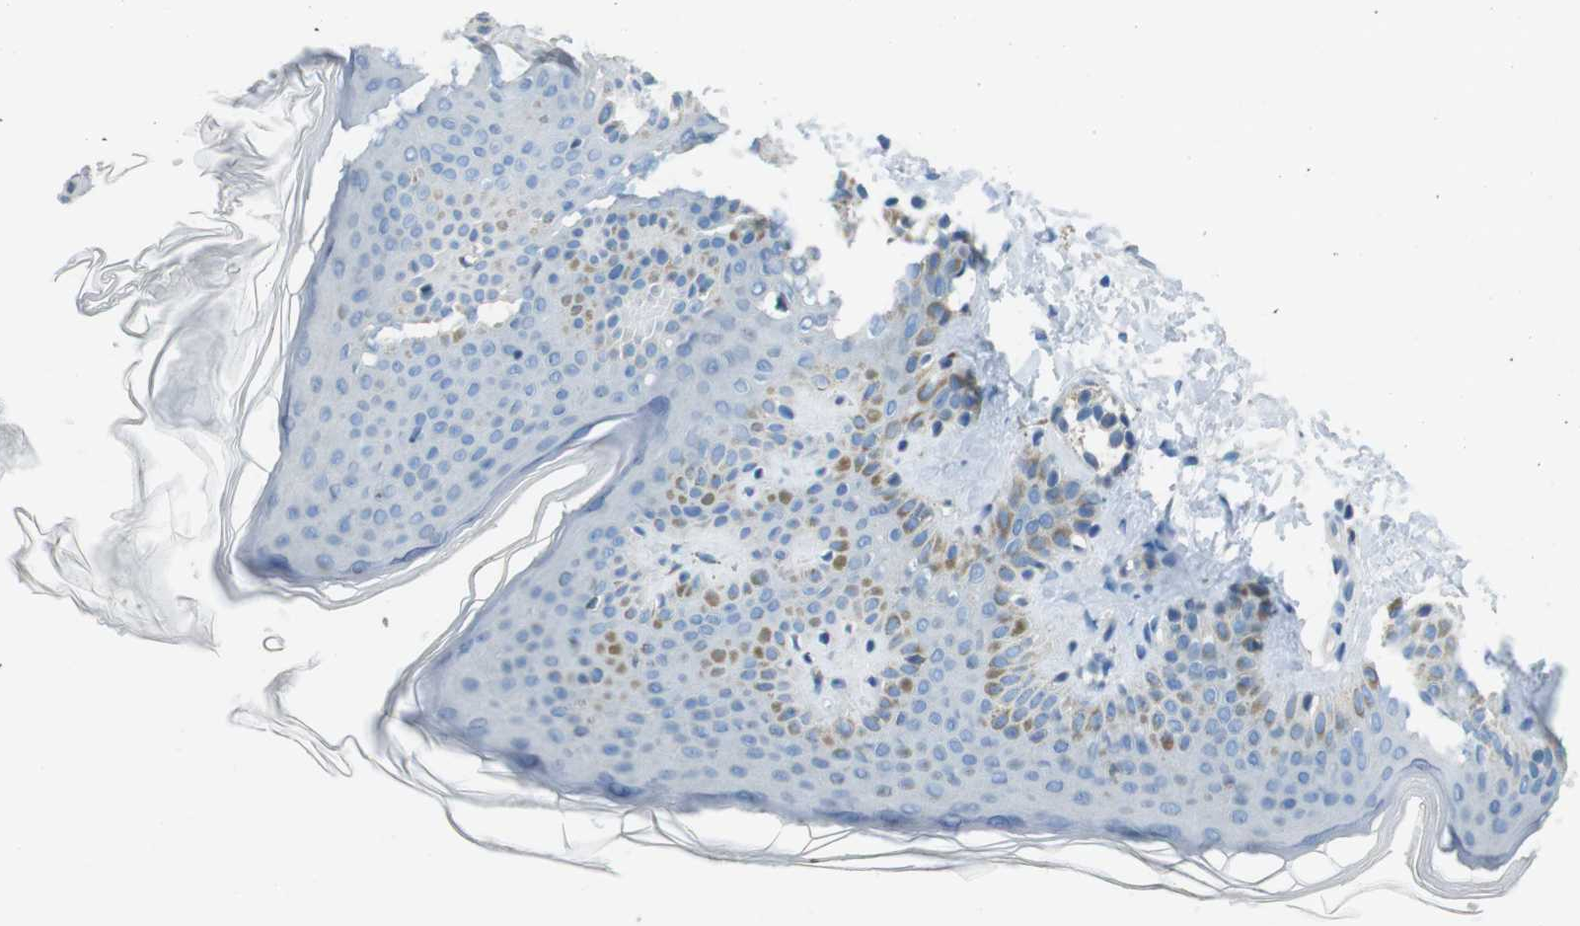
{"staining": {"intensity": "negative", "quantity": "none", "location": "none"}, "tissue": "skin", "cell_type": "Fibroblasts", "image_type": "normal", "snomed": [{"axis": "morphology", "description": "Normal tissue, NOS"}, {"axis": "topography", "description": "Skin"}], "caption": "IHC photomicrograph of benign skin stained for a protein (brown), which reveals no expression in fibroblasts. (DAB immunohistochemistry, high magnification).", "gene": "CYP2C19", "patient": {"sex": "male", "age": 16}}